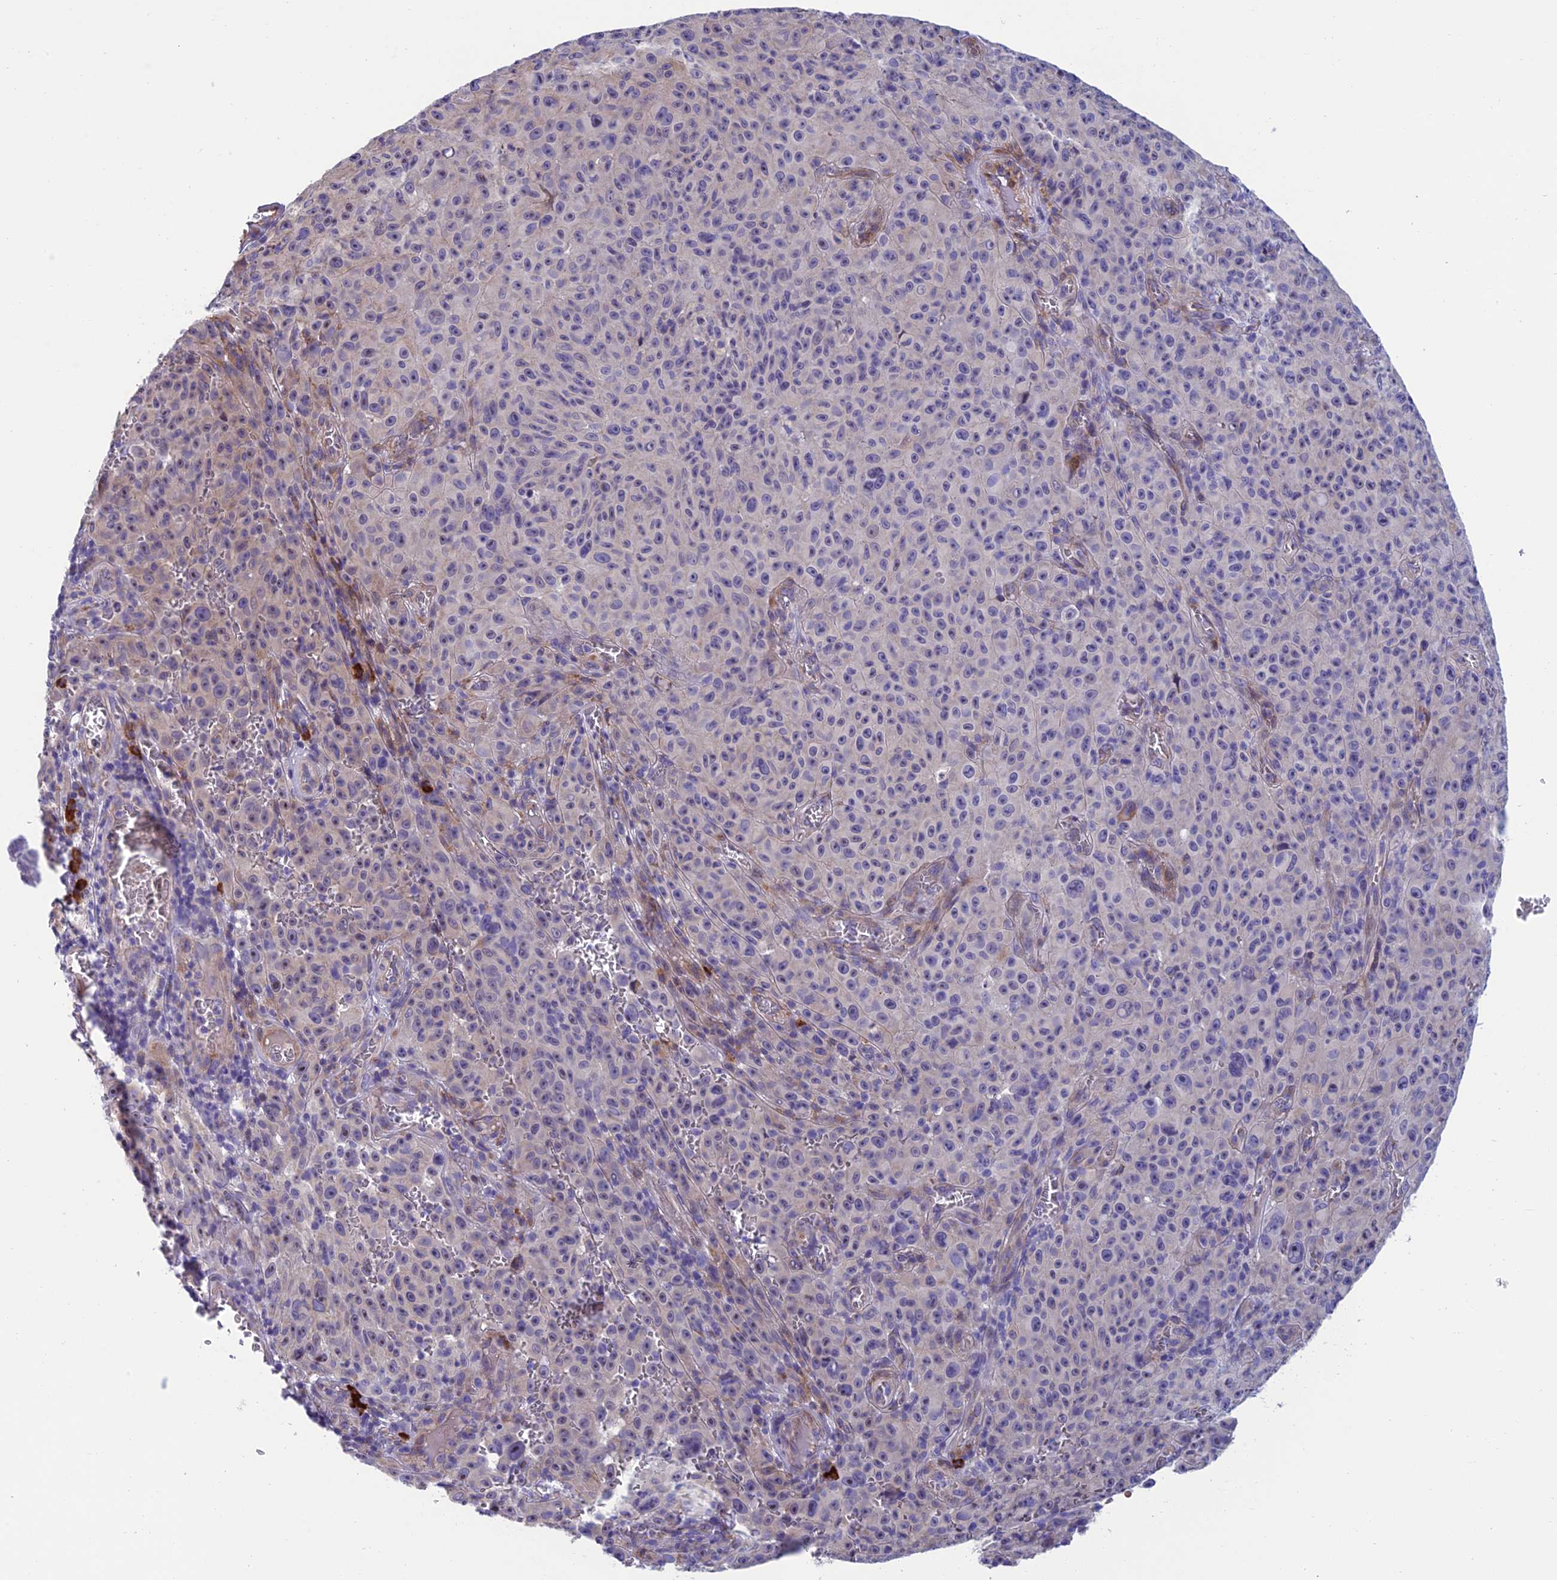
{"staining": {"intensity": "negative", "quantity": "none", "location": "none"}, "tissue": "melanoma", "cell_type": "Tumor cells", "image_type": "cancer", "snomed": [{"axis": "morphology", "description": "Malignant melanoma, NOS"}, {"axis": "topography", "description": "Skin"}], "caption": "A histopathology image of malignant melanoma stained for a protein demonstrates no brown staining in tumor cells.", "gene": "MACIR", "patient": {"sex": "female", "age": 82}}